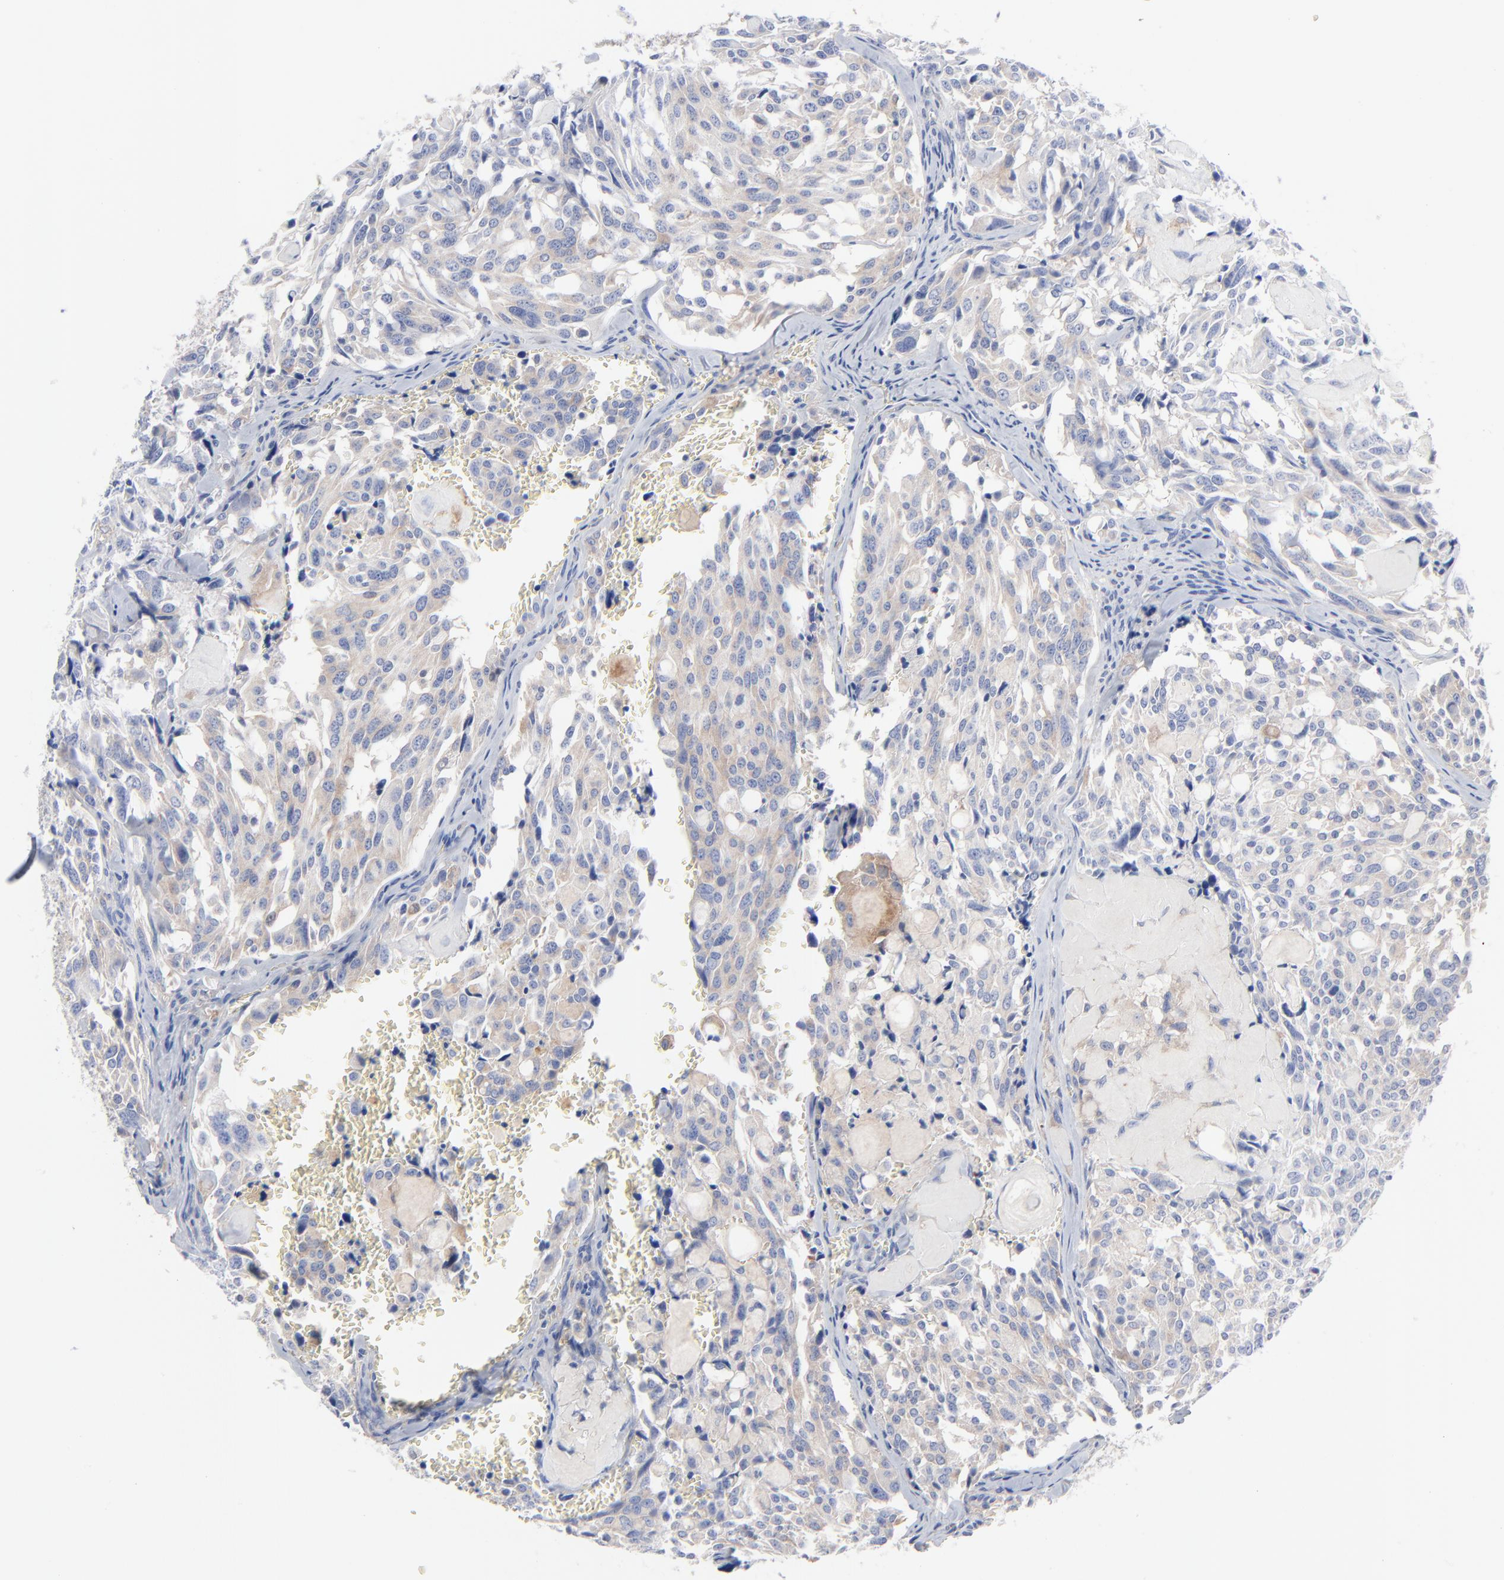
{"staining": {"intensity": "weak", "quantity": "25%-75%", "location": "cytoplasmic/membranous"}, "tissue": "thyroid cancer", "cell_type": "Tumor cells", "image_type": "cancer", "snomed": [{"axis": "morphology", "description": "Carcinoma, NOS"}, {"axis": "morphology", "description": "Carcinoid, malignant, NOS"}, {"axis": "topography", "description": "Thyroid gland"}], "caption": "High-magnification brightfield microscopy of thyroid cancer (carcinoma) stained with DAB (3,3'-diaminobenzidine) (brown) and counterstained with hematoxylin (blue). tumor cells exhibit weak cytoplasmic/membranous staining is present in about25%-75% of cells. (Stains: DAB in brown, nuclei in blue, Microscopy: brightfield microscopy at high magnification).", "gene": "STAT2", "patient": {"sex": "male", "age": 33}}